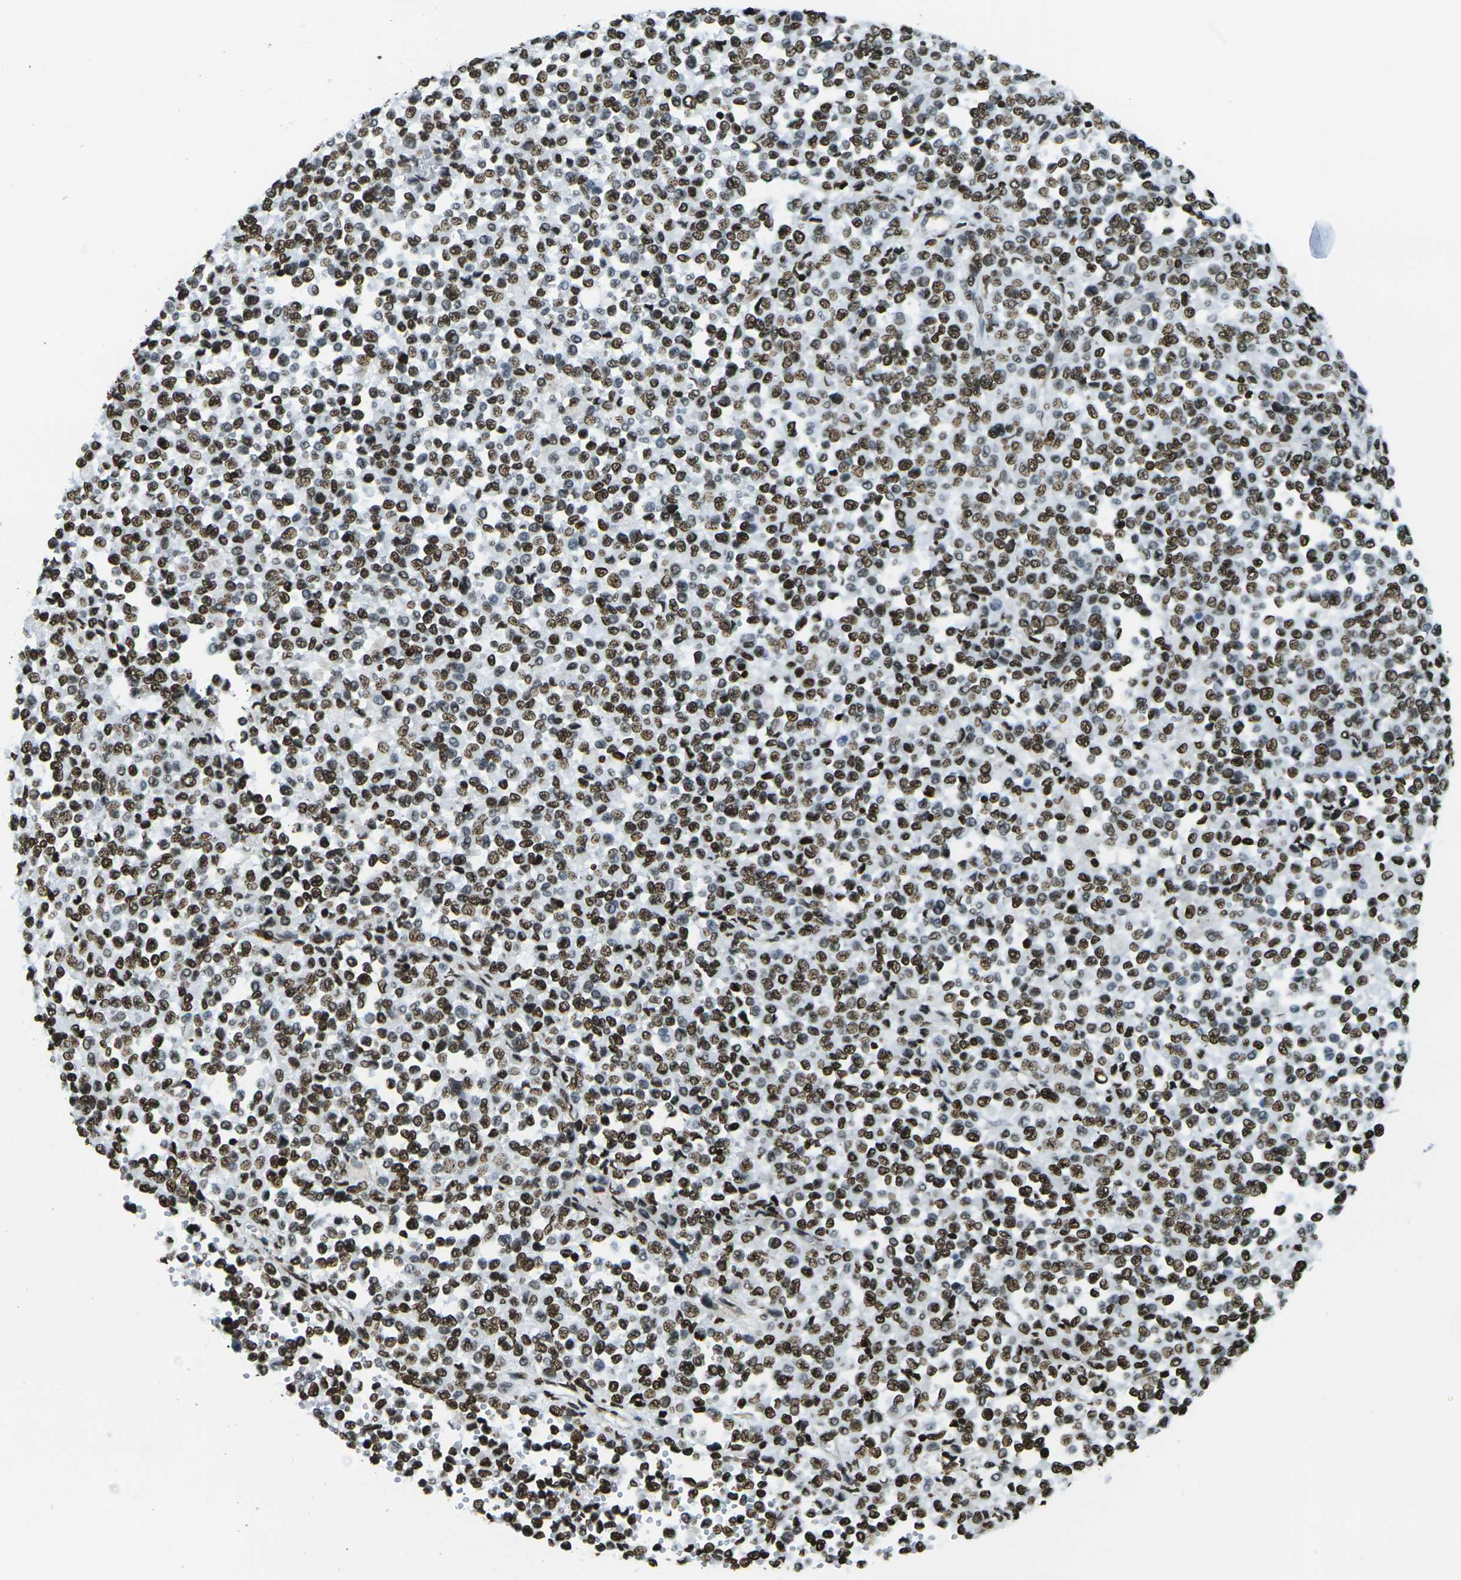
{"staining": {"intensity": "strong", "quantity": ">75%", "location": "nuclear"}, "tissue": "melanoma", "cell_type": "Tumor cells", "image_type": "cancer", "snomed": [{"axis": "morphology", "description": "Malignant melanoma, Metastatic site"}, {"axis": "topography", "description": "Pancreas"}], "caption": "Immunohistochemical staining of human melanoma reveals strong nuclear protein expression in approximately >75% of tumor cells. (Stains: DAB in brown, nuclei in blue, Microscopy: brightfield microscopy at high magnification).", "gene": "H1-2", "patient": {"sex": "female", "age": 30}}